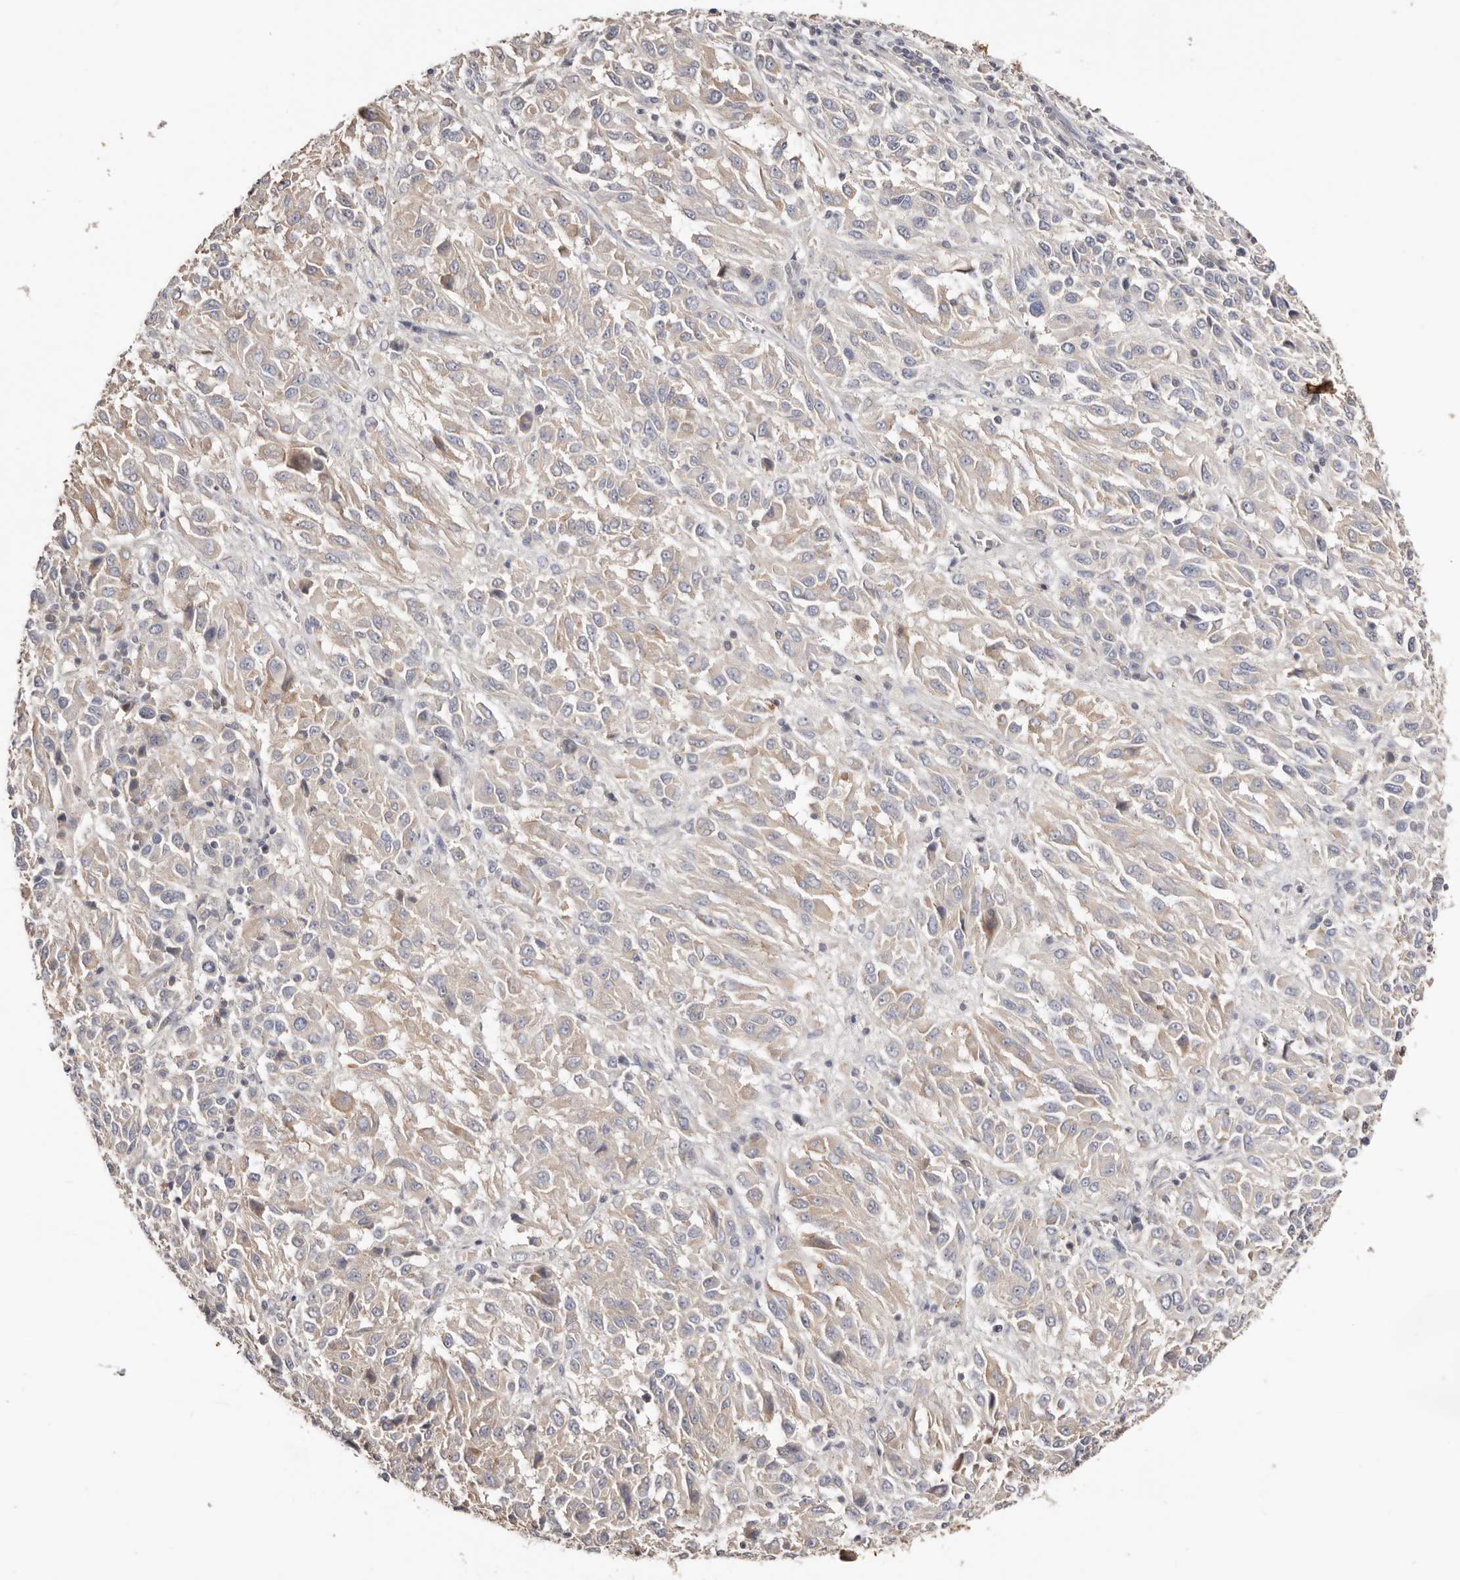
{"staining": {"intensity": "weak", "quantity": "25%-75%", "location": "cytoplasmic/membranous"}, "tissue": "melanoma", "cell_type": "Tumor cells", "image_type": "cancer", "snomed": [{"axis": "morphology", "description": "Malignant melanoma, Metastatic site"}, {"axis": "topography", "description": "Lung"}], "caption": "There is low levels of weak cytoplasmic/membranous expression in tumor cells of melanoma, as demonstrated by immunohistochemical staining (brown color).", "gene": "S100A14", "patient": {"sex": "male", "age": 64}}